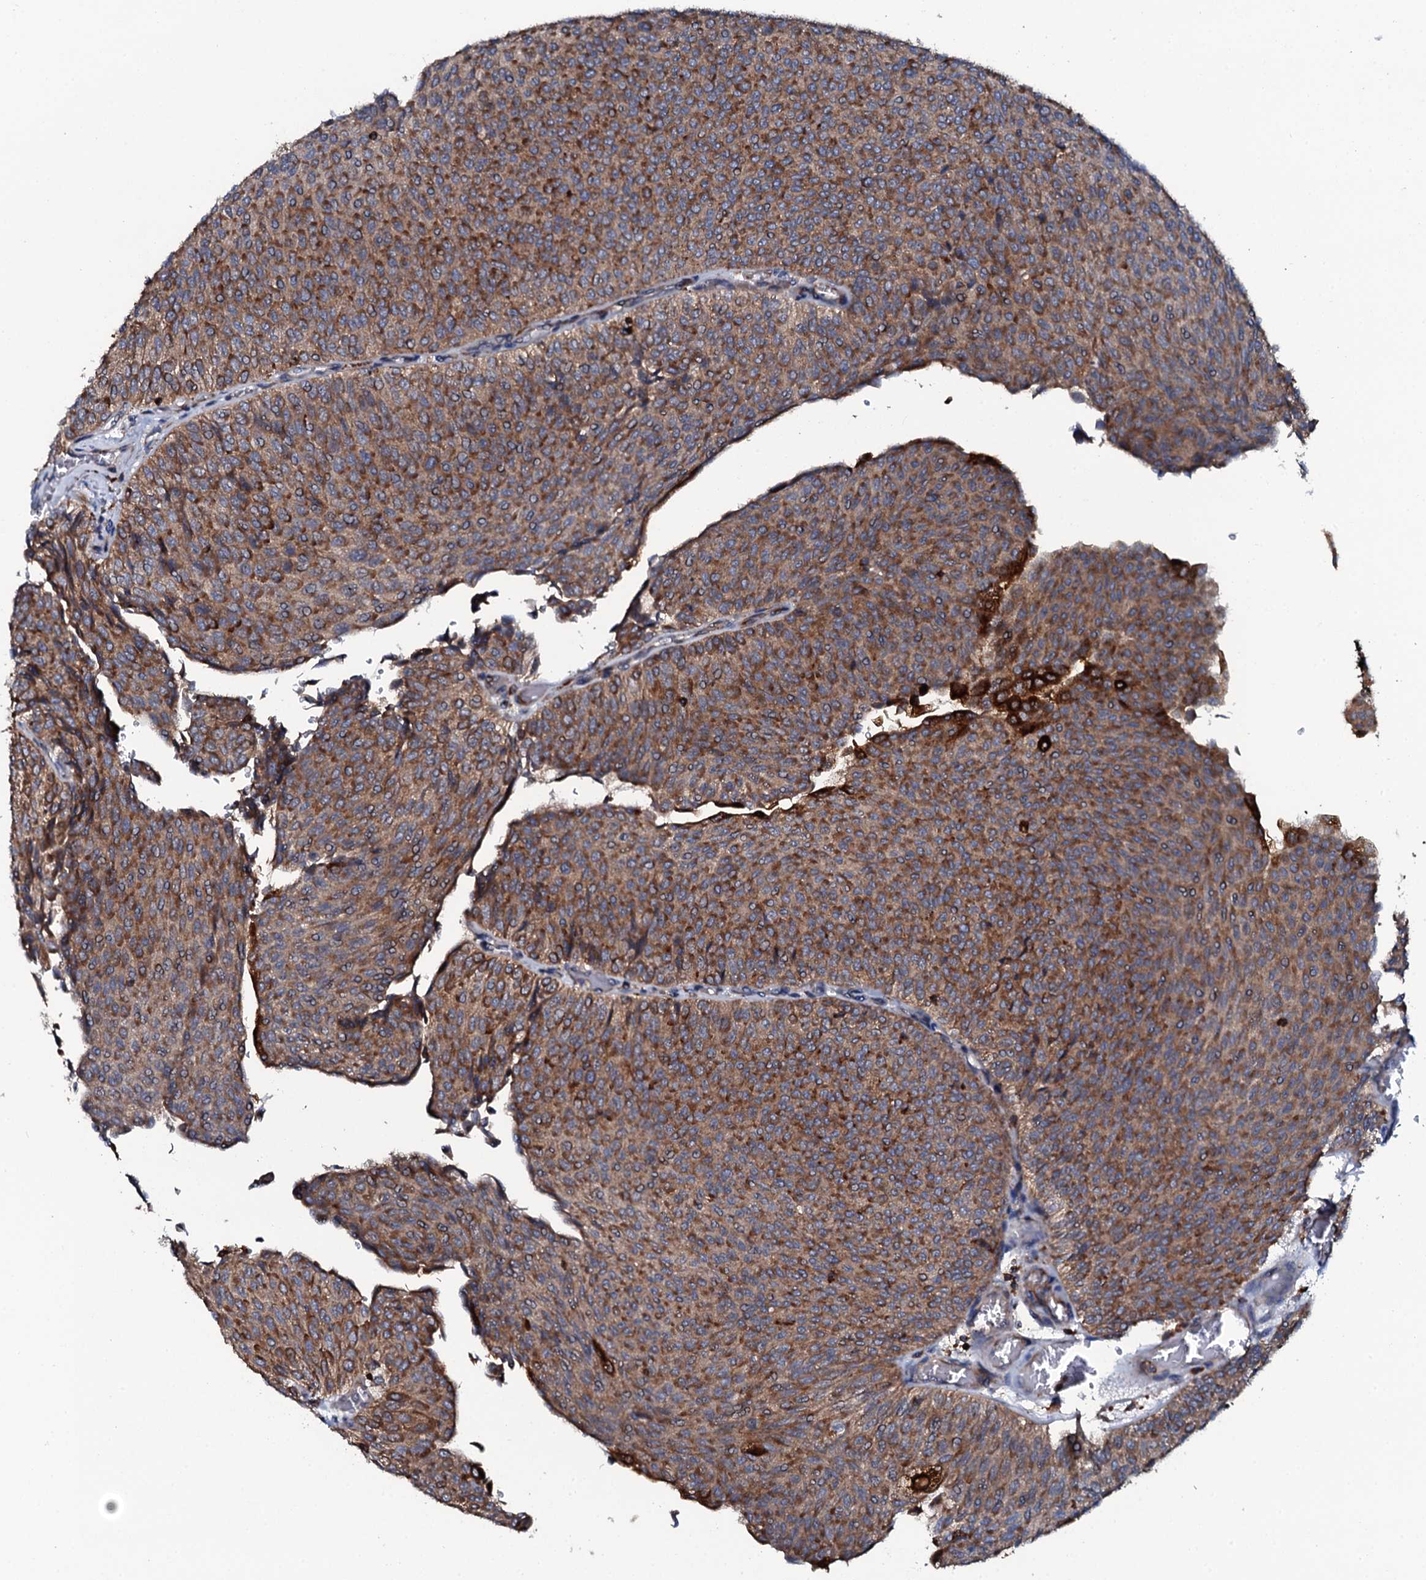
{"staining": {"intensity": "strong", "quantity": ">75%", "location": "cytoplasmic/membranous"}, "tissue": "urothelial cancer", "cell_type": "Tumor cells", "image_type": "cancer", "snomed": [{"axis": "morphology", "description": "Urothelial carcinoma, Low grade"}, {"axis": "topography", "description": "Urinary bladder"}], "caption": "DAB (3,3'-diaminobenzidine) immunohistochemical staining of low-grade urothelial carcinoma demonstrates strong cytoplasmic/membranous protein expression in about >75% of tumor cells.", "gene": "VAMP8", "patient": {"sex": "male", "age": 78}}